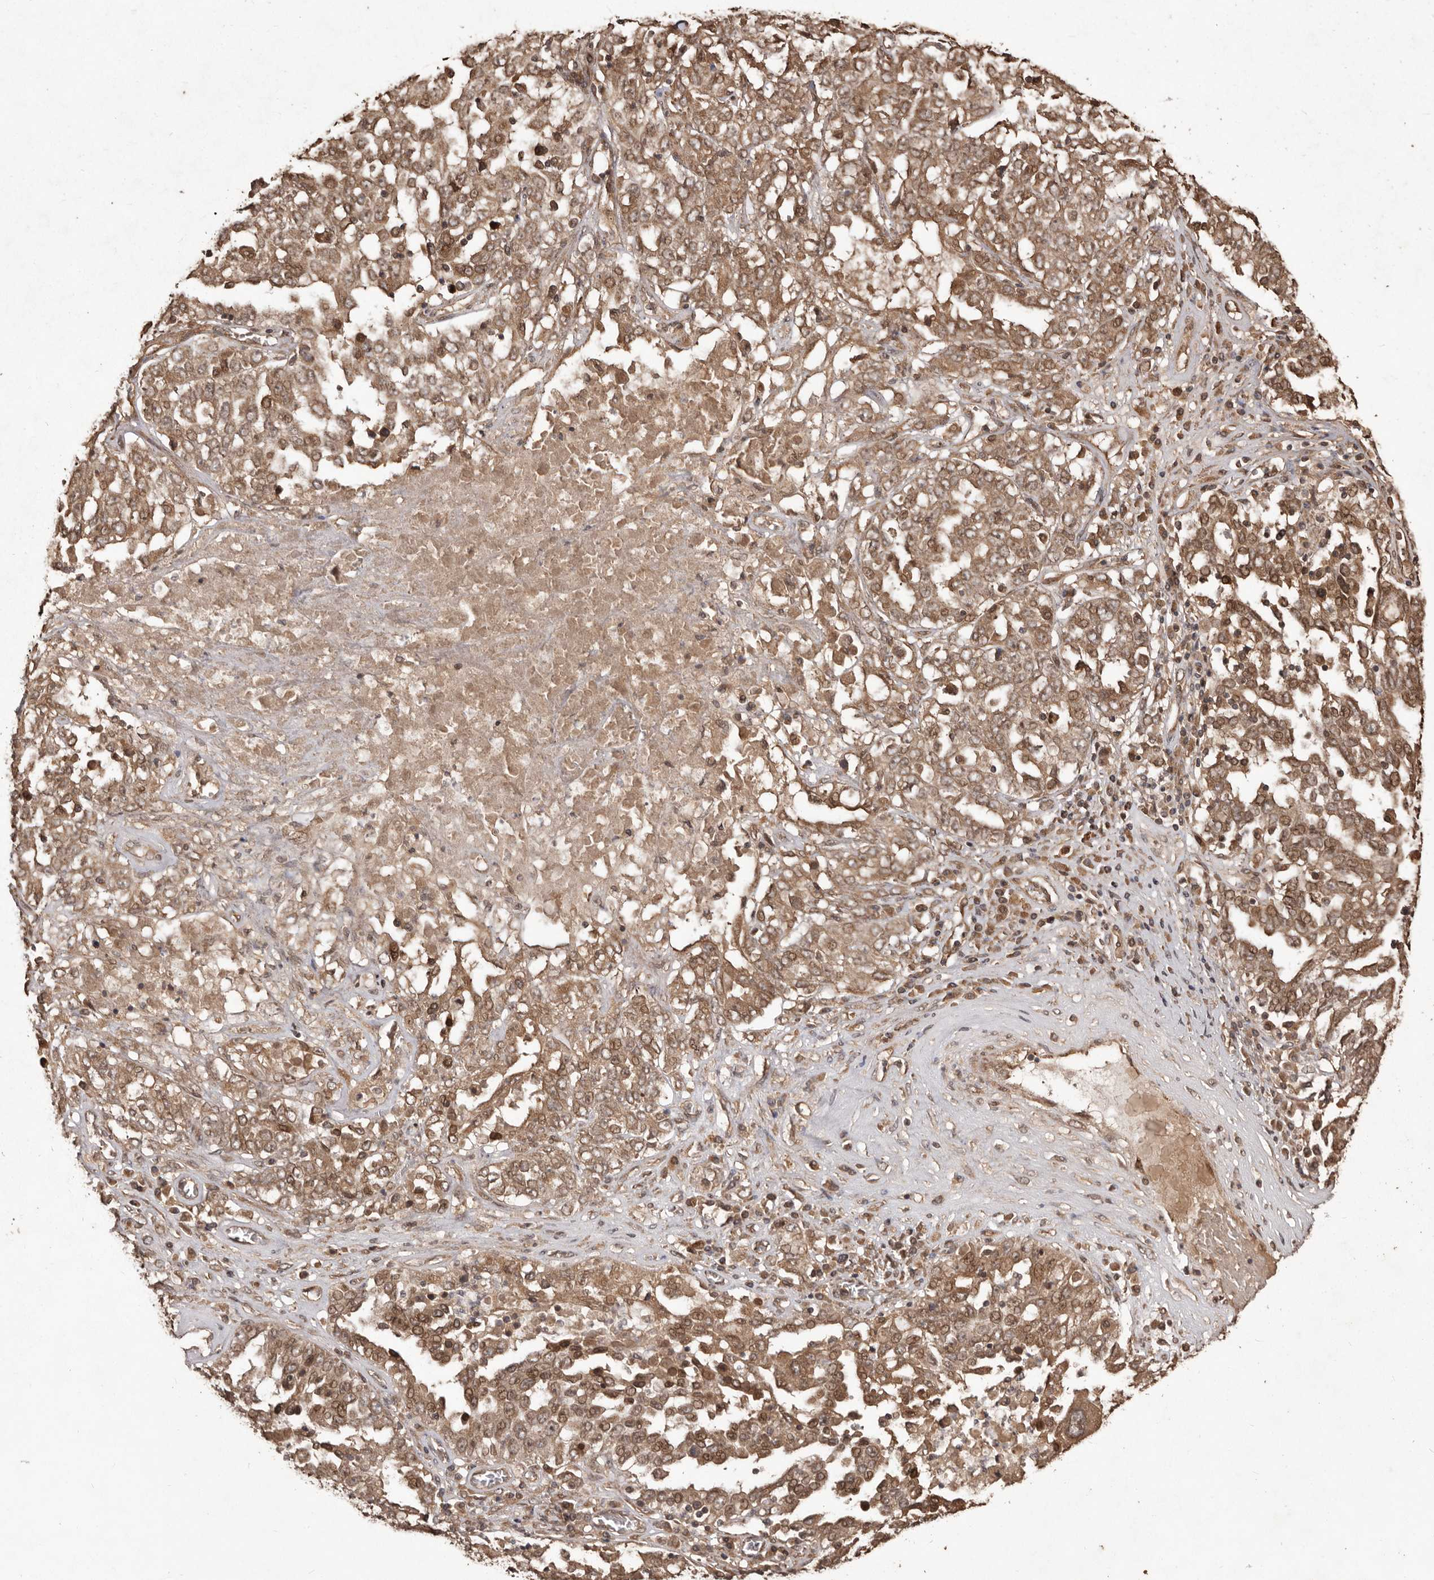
{"staining": {"intensity": "moderate", "quantity": ">75%", "location": "cytoplasmic/membranous,nuclear"}, "tissue": "ovarian cancer", "cell_type": "Tumor cells", "image_type": "cancer", "snomed": [{"axis": "morphology", "description": "Carcinoma, endometroid"}, {"axis": "topography", "description": "Ovary"}], "caption": "The micrograph reveals a brown stain indicating the presence of a protein in the cytoplasmic/membranous and nuclear of tumor cells in ovarian cancer.", "gene": "NUP43", "patient": {"sex": "female", "age": 62}}